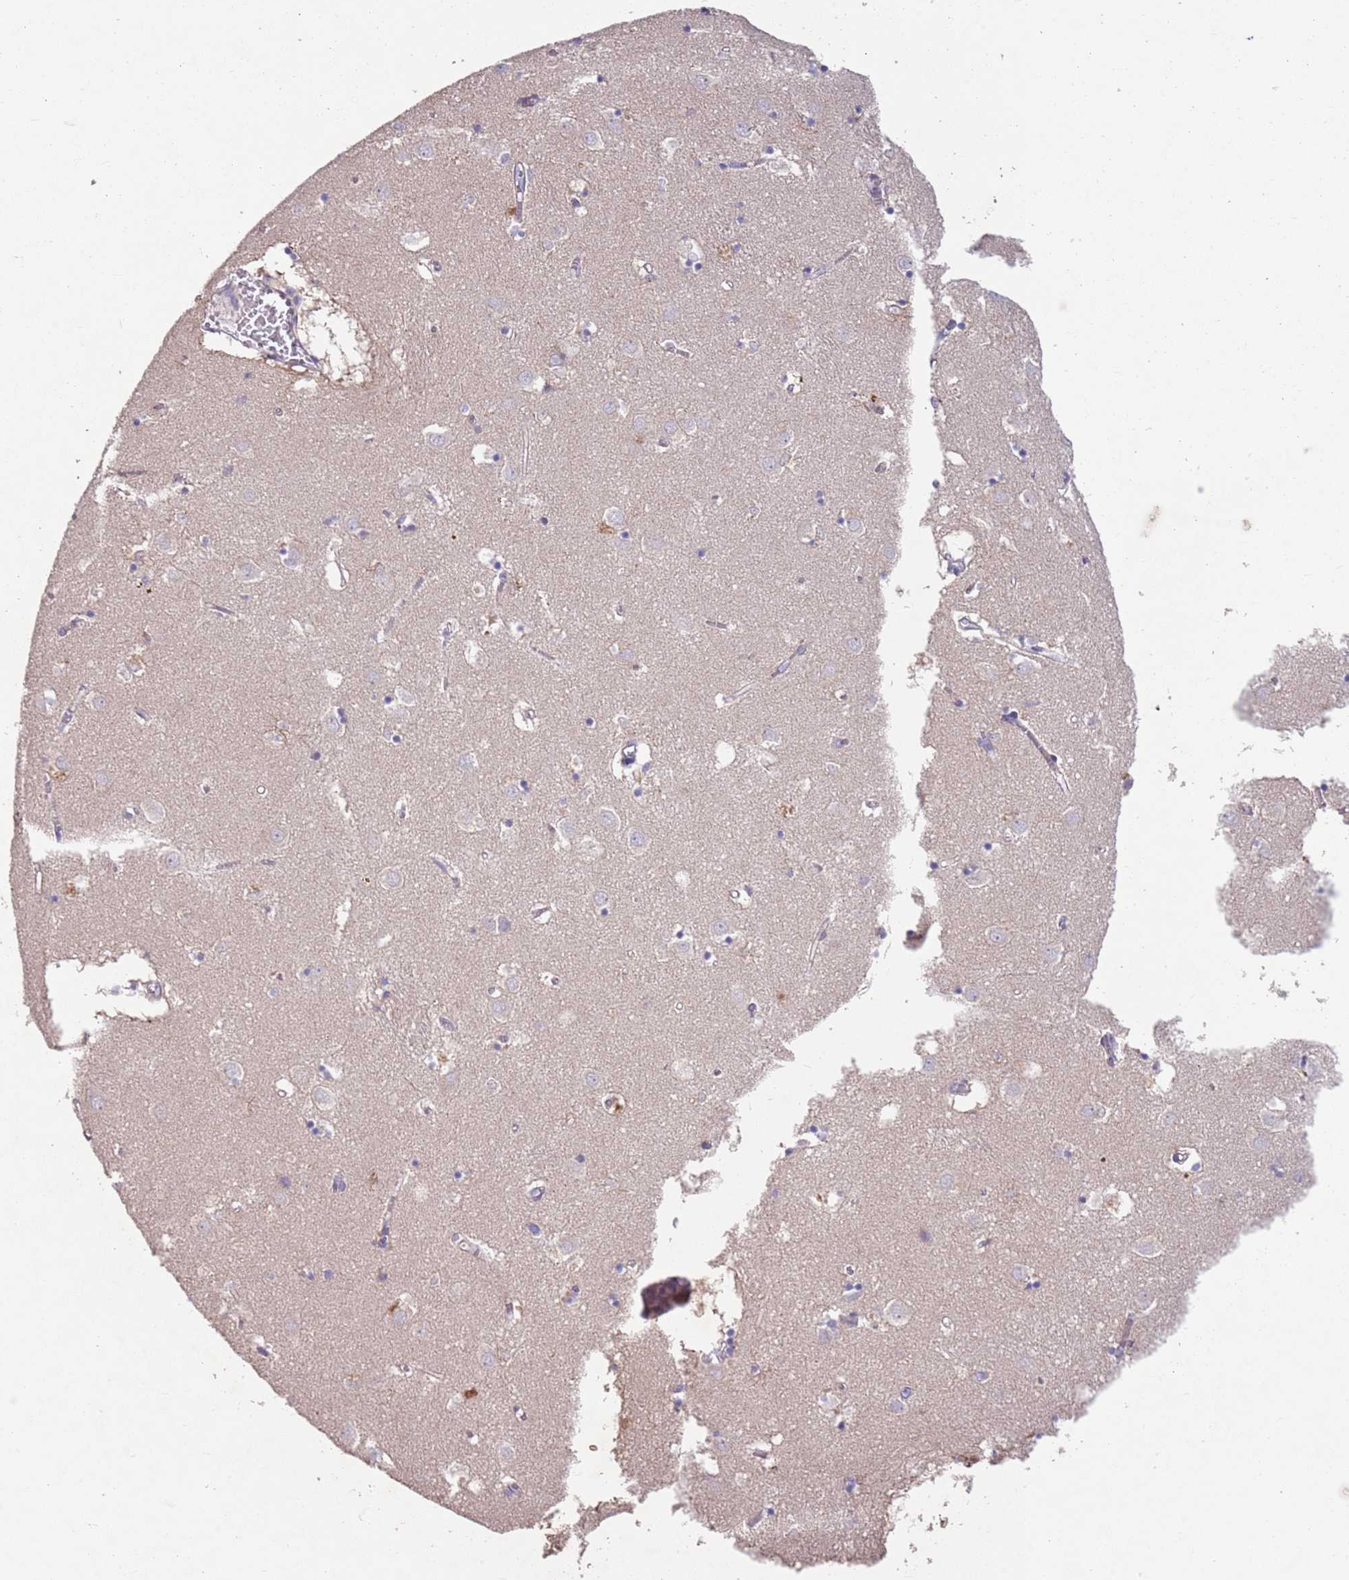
{"staining": {"intensity": "negative", "quantity": "none", "location": "none"}, "tissue": "caudate", "cell_type": "Glial cells", "image_type": "normal", "snomed": [{"axis": "morphology", "description": "Normal tissue, NOS"}, {"axis": "topography", "description": "Lateral ventricle wall"}], "caption": "Normal caudate was stained to show a protein in brown. There is no significant staining in glial cells. (Brightfield microscopy of DAB immunohistochemistry at high magnification).", "gene": "MEI1", "patient": {"sex": "male", "age": 70}}